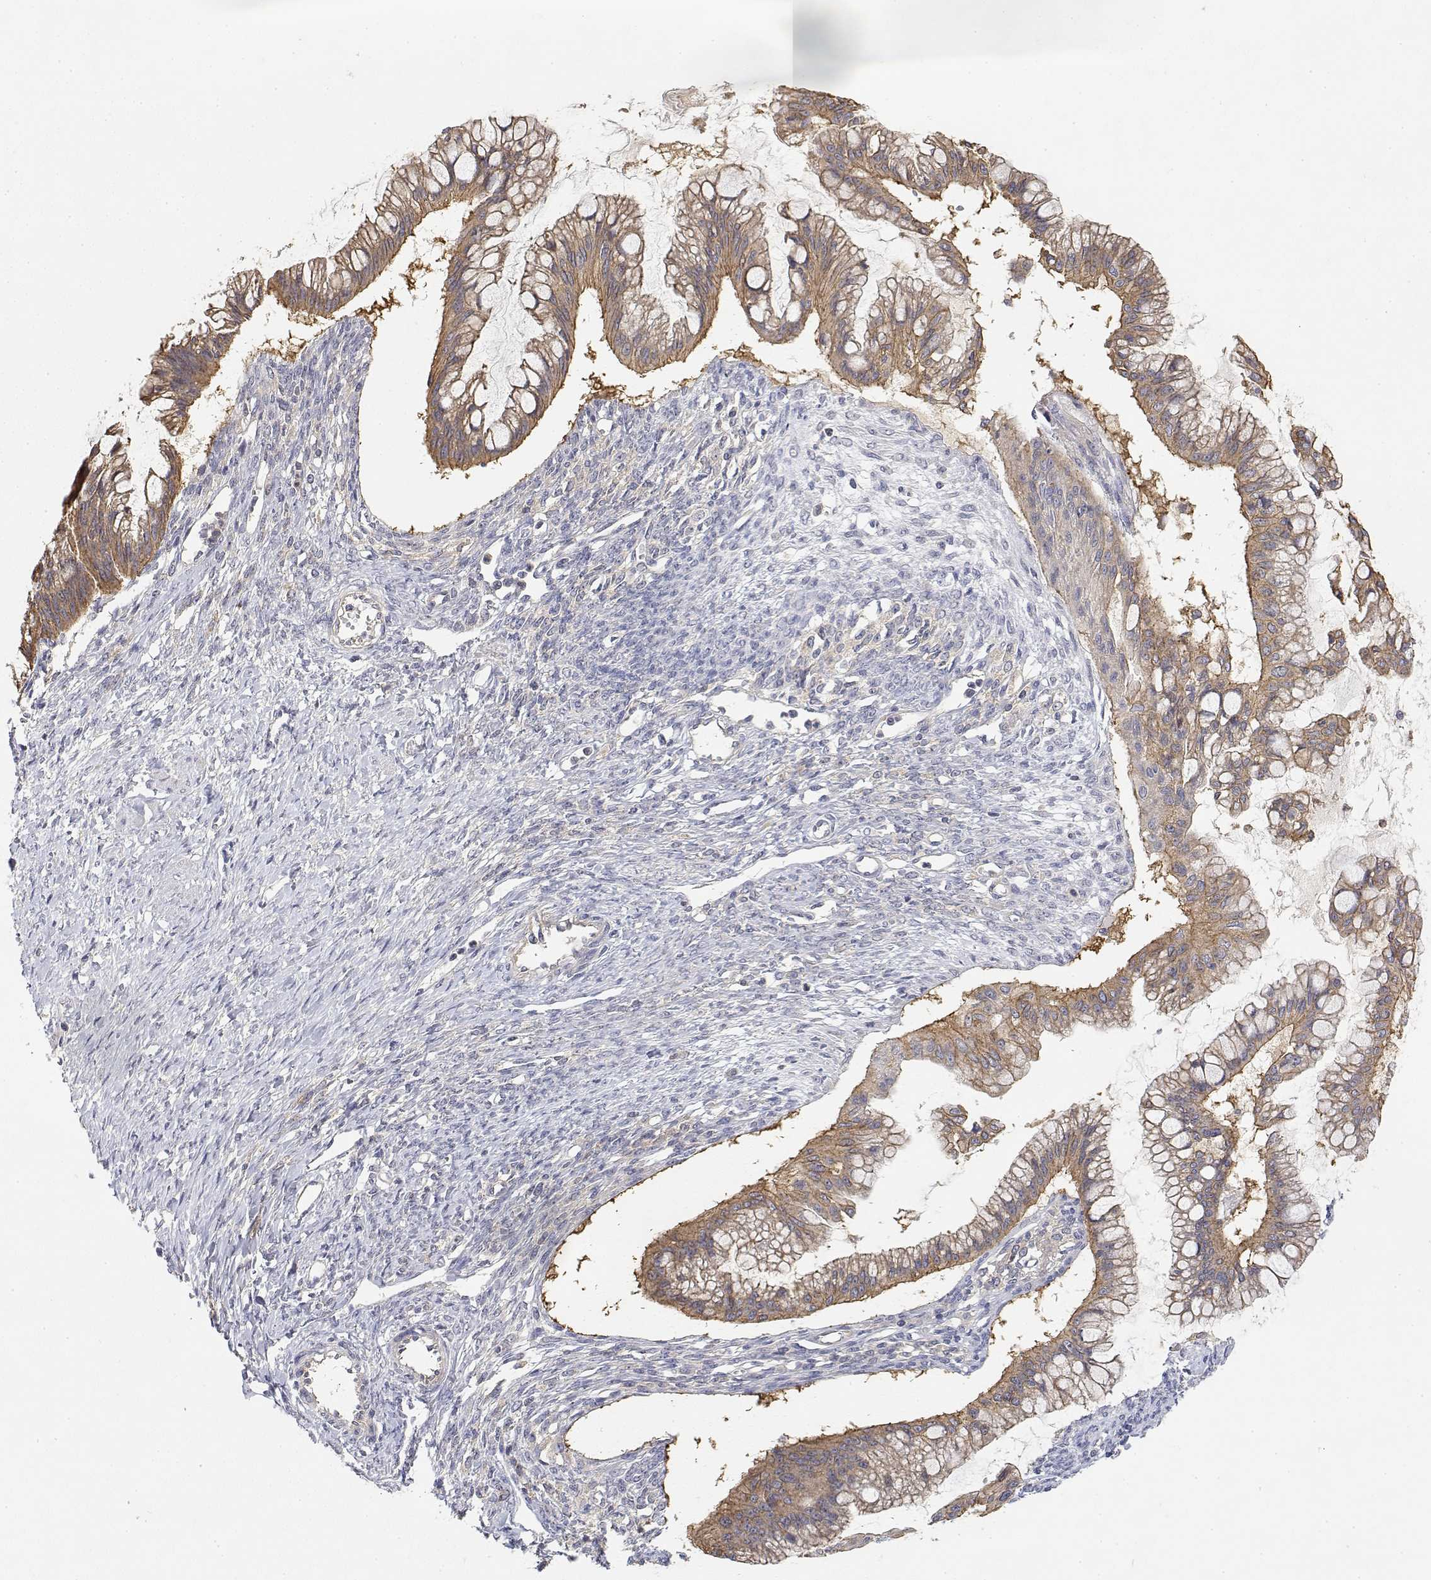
{"staining": {"intensity": "weak", "quantity": "25%-75%", "location": "cytoplasmic/membranous"}, "tissue": "ovarian cancer", "cell_type": "Tumor cells", "image_type": "cancer", "snomed": [{"axis": "morphology", "description": "Cystadenocarcinoma, mucinous, NOS"}, {"axis": "topography", "description": "Ovary"}], "caption": "Human ovarian cancer (mucinous cystadenocarcinoma) stained with a protein marker shows weak staining in tumor cells.", "gene": "LONRF3", "patient": {"sex": "female", "age": 73}}